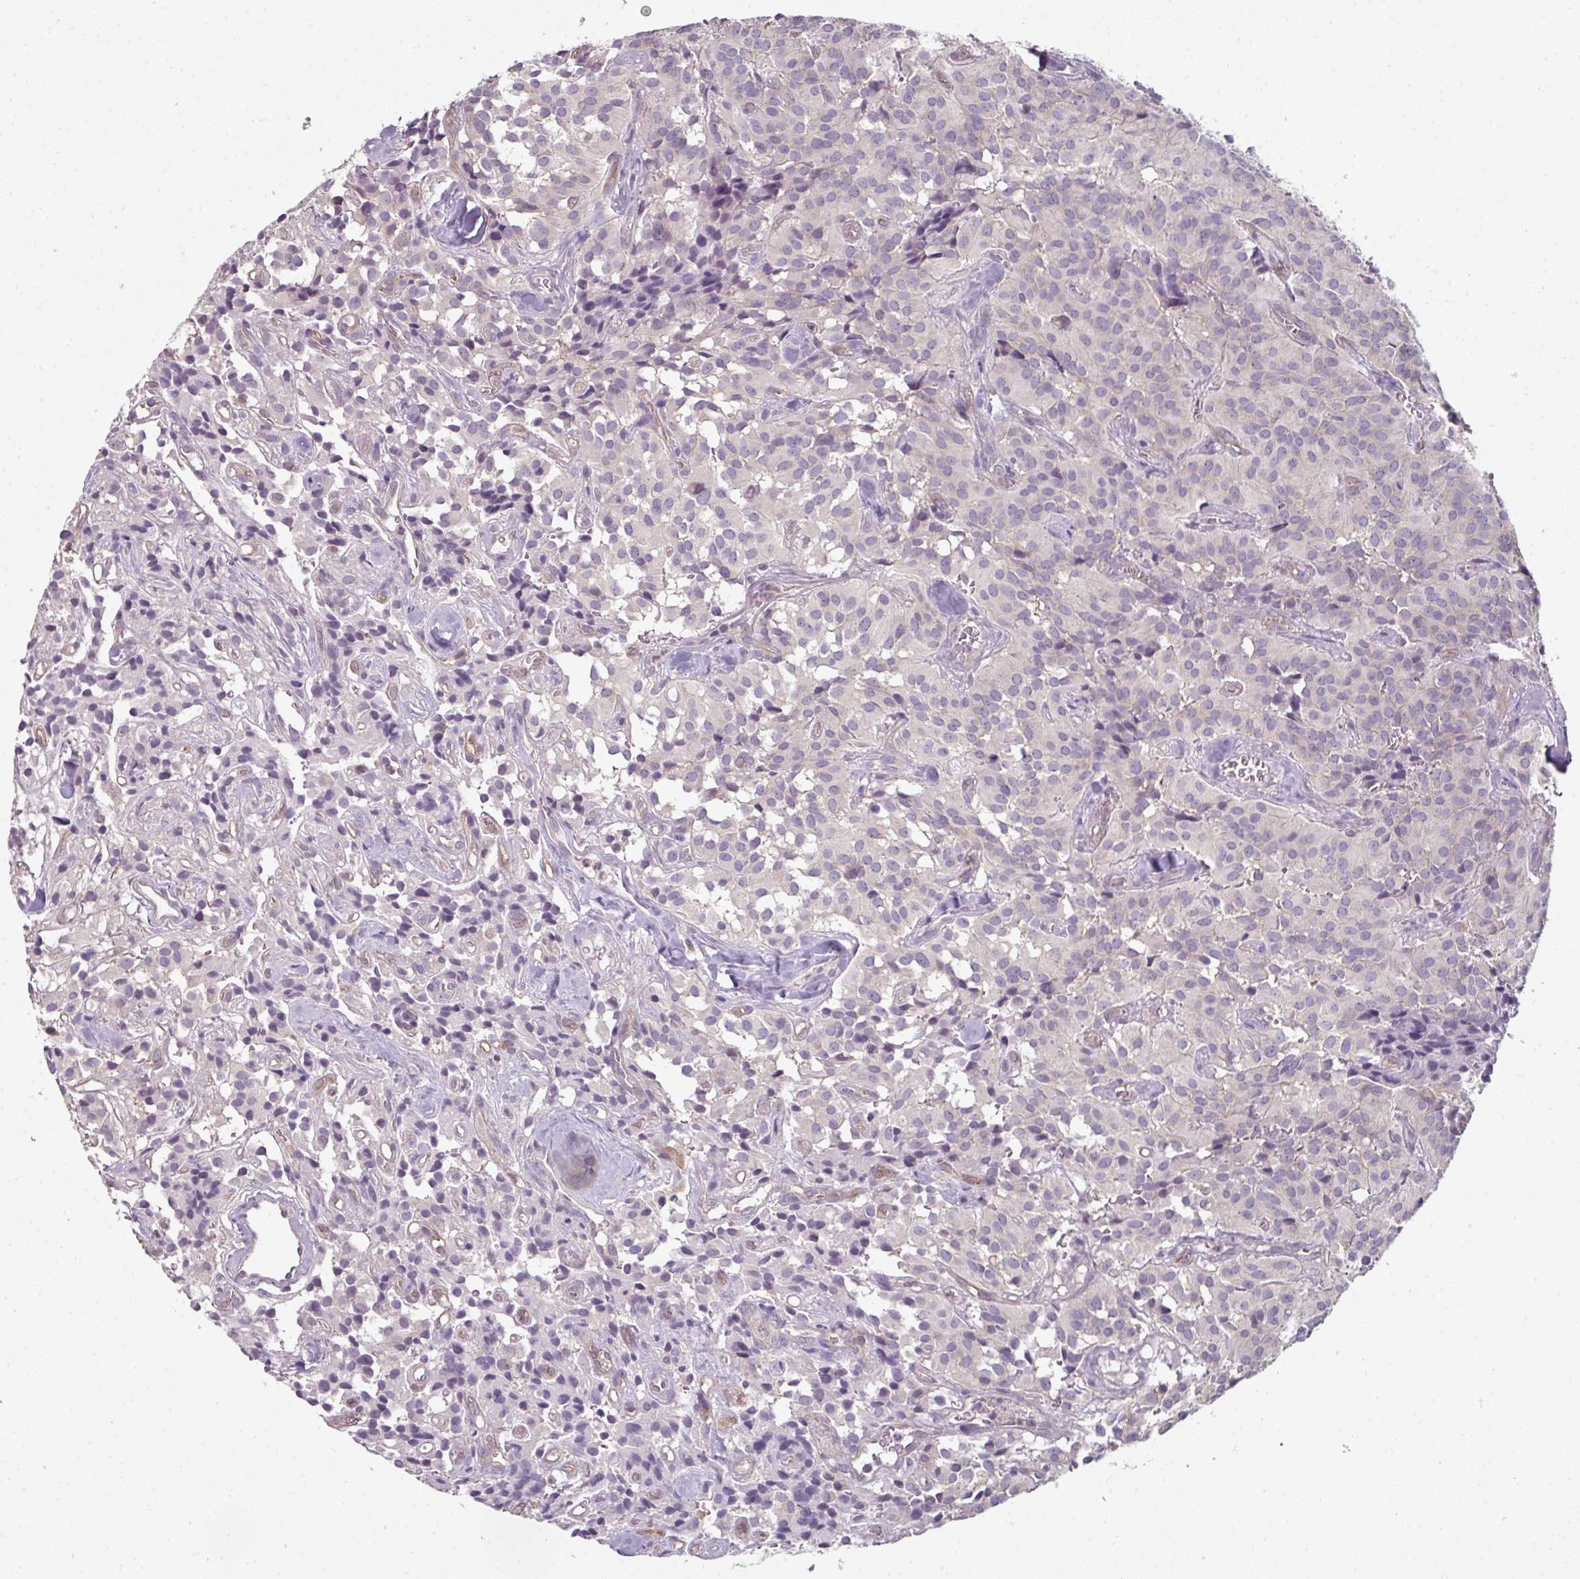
{"staining": {"intensity": "negative", "quantity": "none", "location": "none"}, "tissue": "glioma", "cell_type": "Tumor cells", "image_type": "cancer", "snomed": [{"axis": "morphology", "description": "Glioma, malignant, Low grade"}, {"axis": "topography", "description": "Brain"}], "caption": "A high-resolution photomicrograph shows immunohistochemistry (IHC) staining of glioma, which shows no significant expression in tumor cells.", "gene": "C19orf33", "patient": {"sex": "male", "age": 42}}